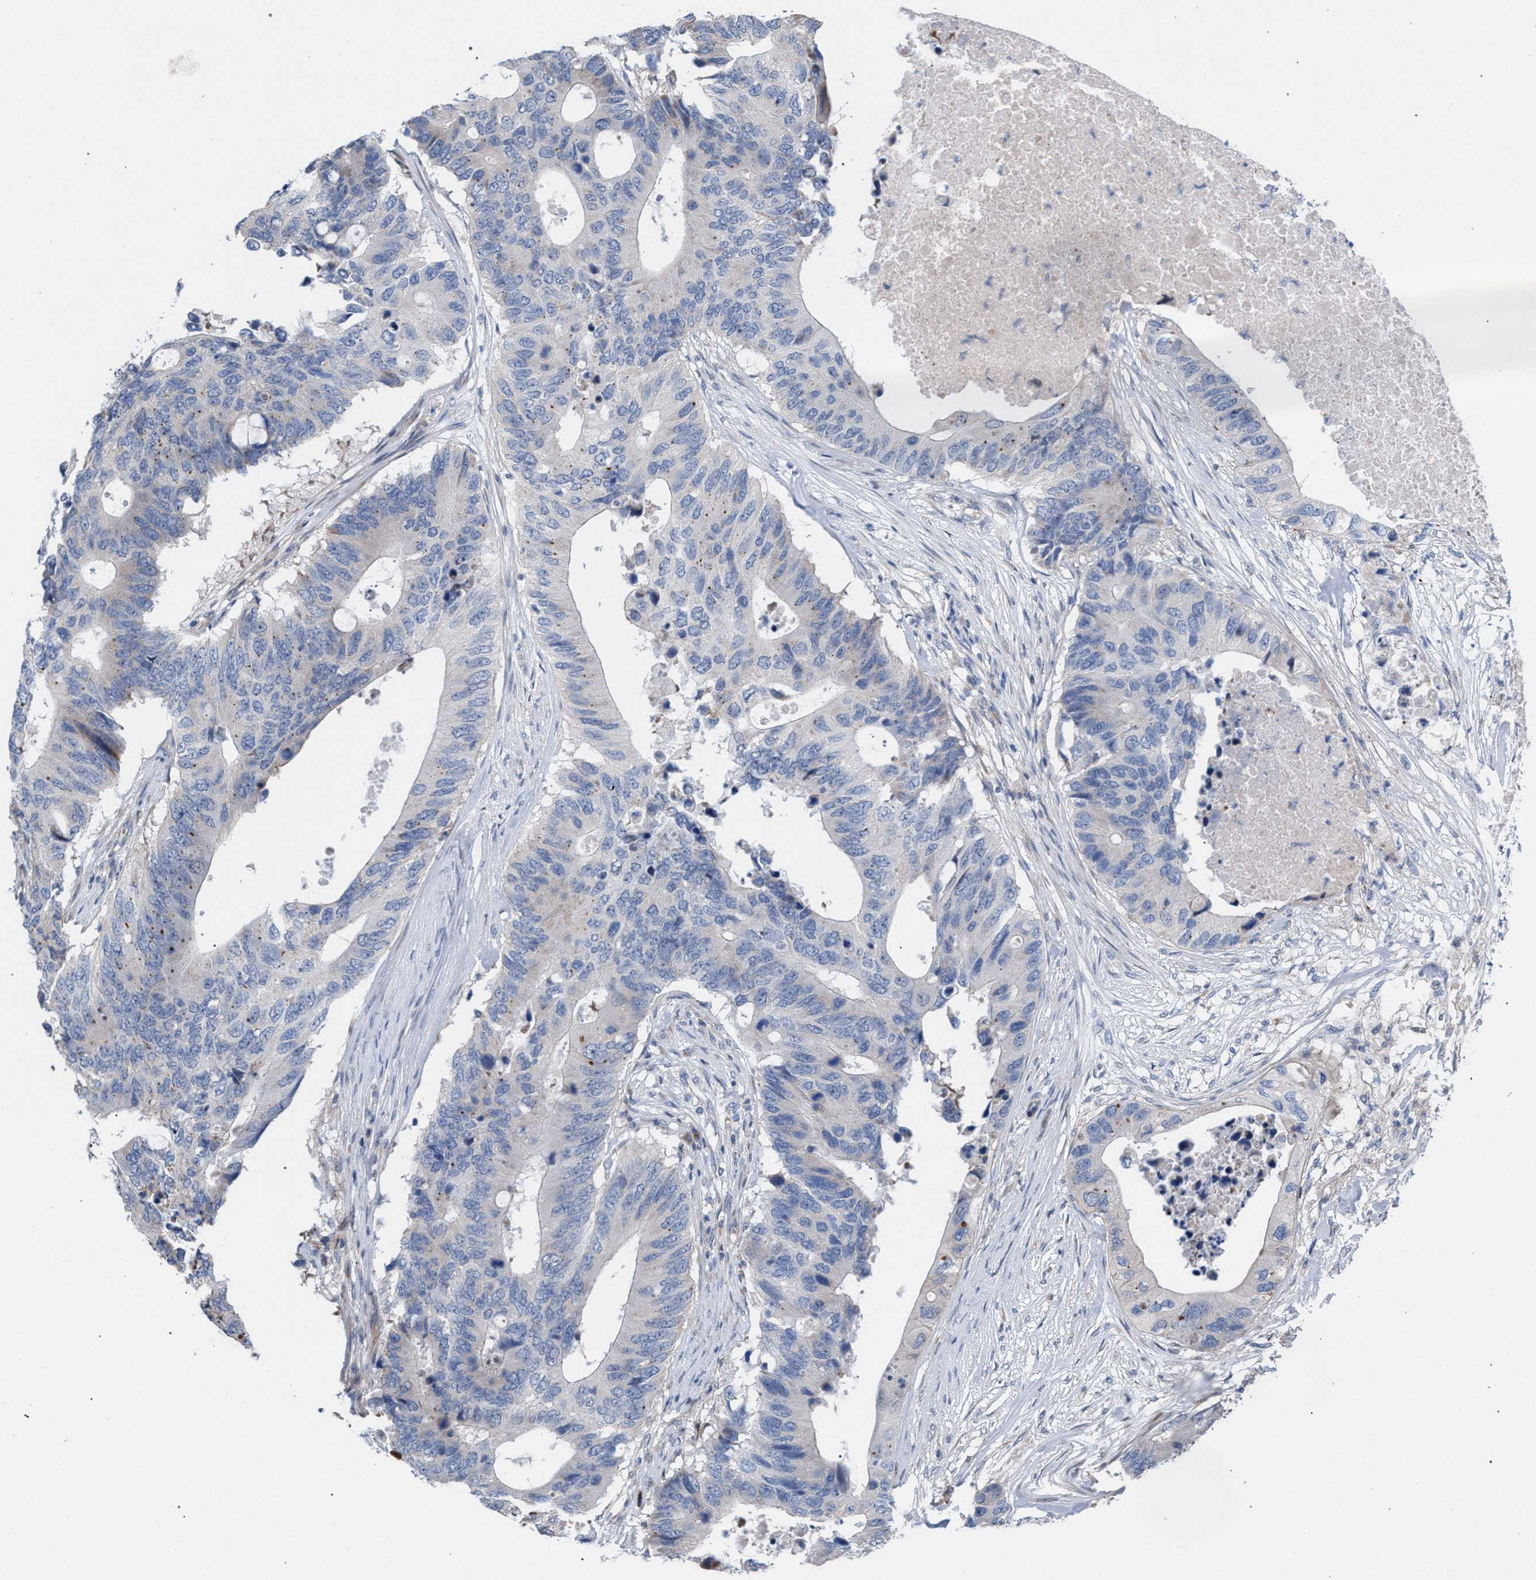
{"staining": {"intensity": "negative", "quantity": "none", "location": "none"}, "tissue": "colorectal cancer", "cell_type": "Tumor cells", "image_type": "cancer", "snomed": [{"axis": "morphology", "description": "Adenocarcinoma, NOS"}, {"axis": "topography", "description": "Colon"}], "caption": "Immunohistochemistry (IHC) micrograph of human adenocarcinoma (colorectal) stained for a protein (brown), which demonstrates no positivity in tumor cells. (Brightfield microscopy of DAB (3,3'-diaminobenzidine) immunohistochemistry at high magnification).", "gene": "RNF135", "patient": {"sex": "male", "age": 71}}